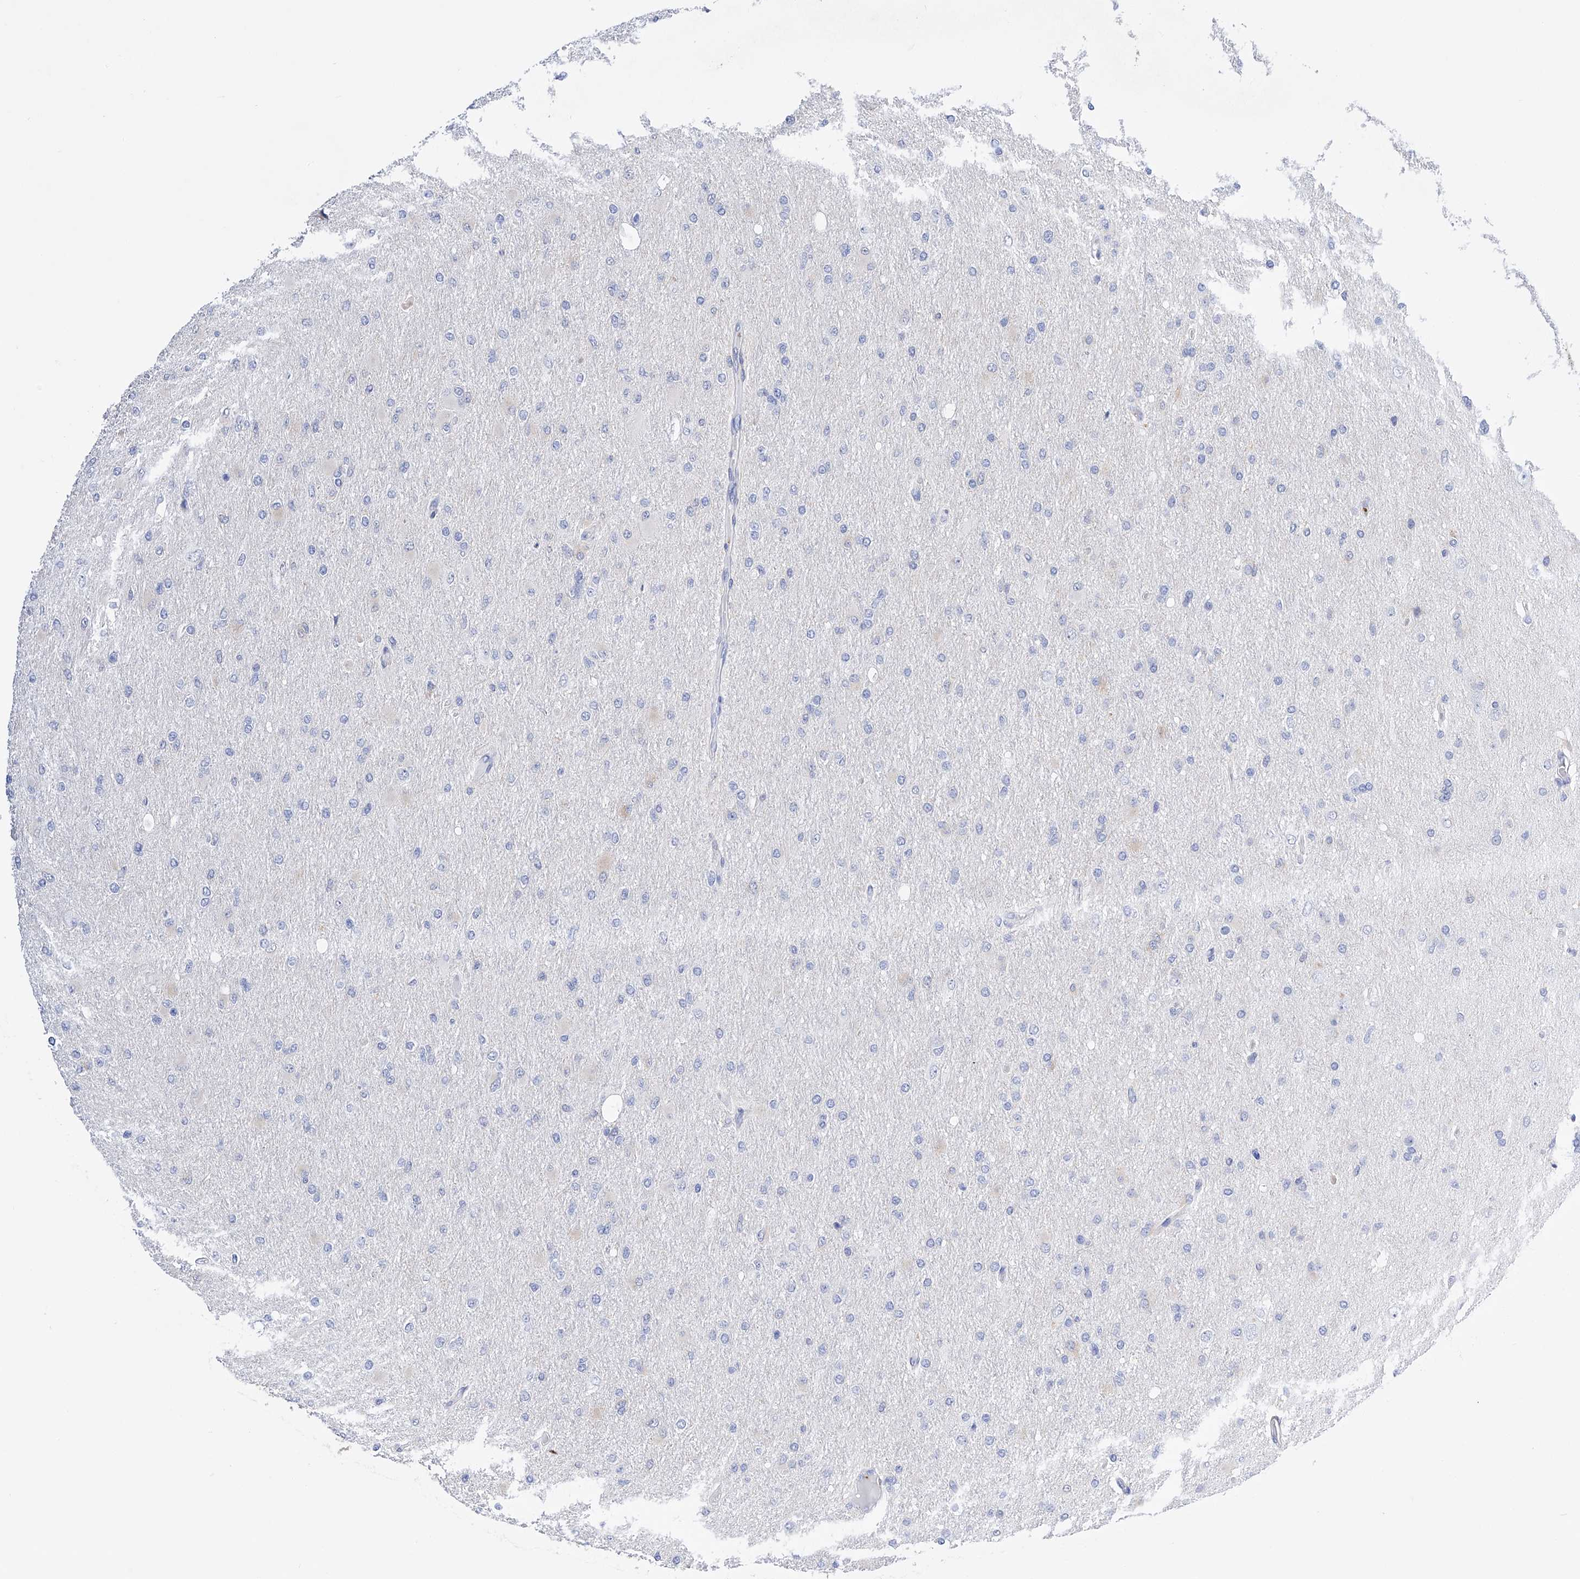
{"staining": {"intensity": "negative", "quantity": "none", "location": "none"}, "tissue": "glioma", "cell_type": "Tumor cells", "image_type": "cancer", "snomed": [{"axis": "morphology", "description": "Glioma, malignant, High grade"}, {"axis": "topography", "description": "Cerebral cortex"}], "caption": "Tumor cells are negative for protein expression in human glioma. (Immunohistochemistry, brightfield microscopy, high magnification).", "gene": "PDIA5", "patient": {"sex": "female", "age": 36}}